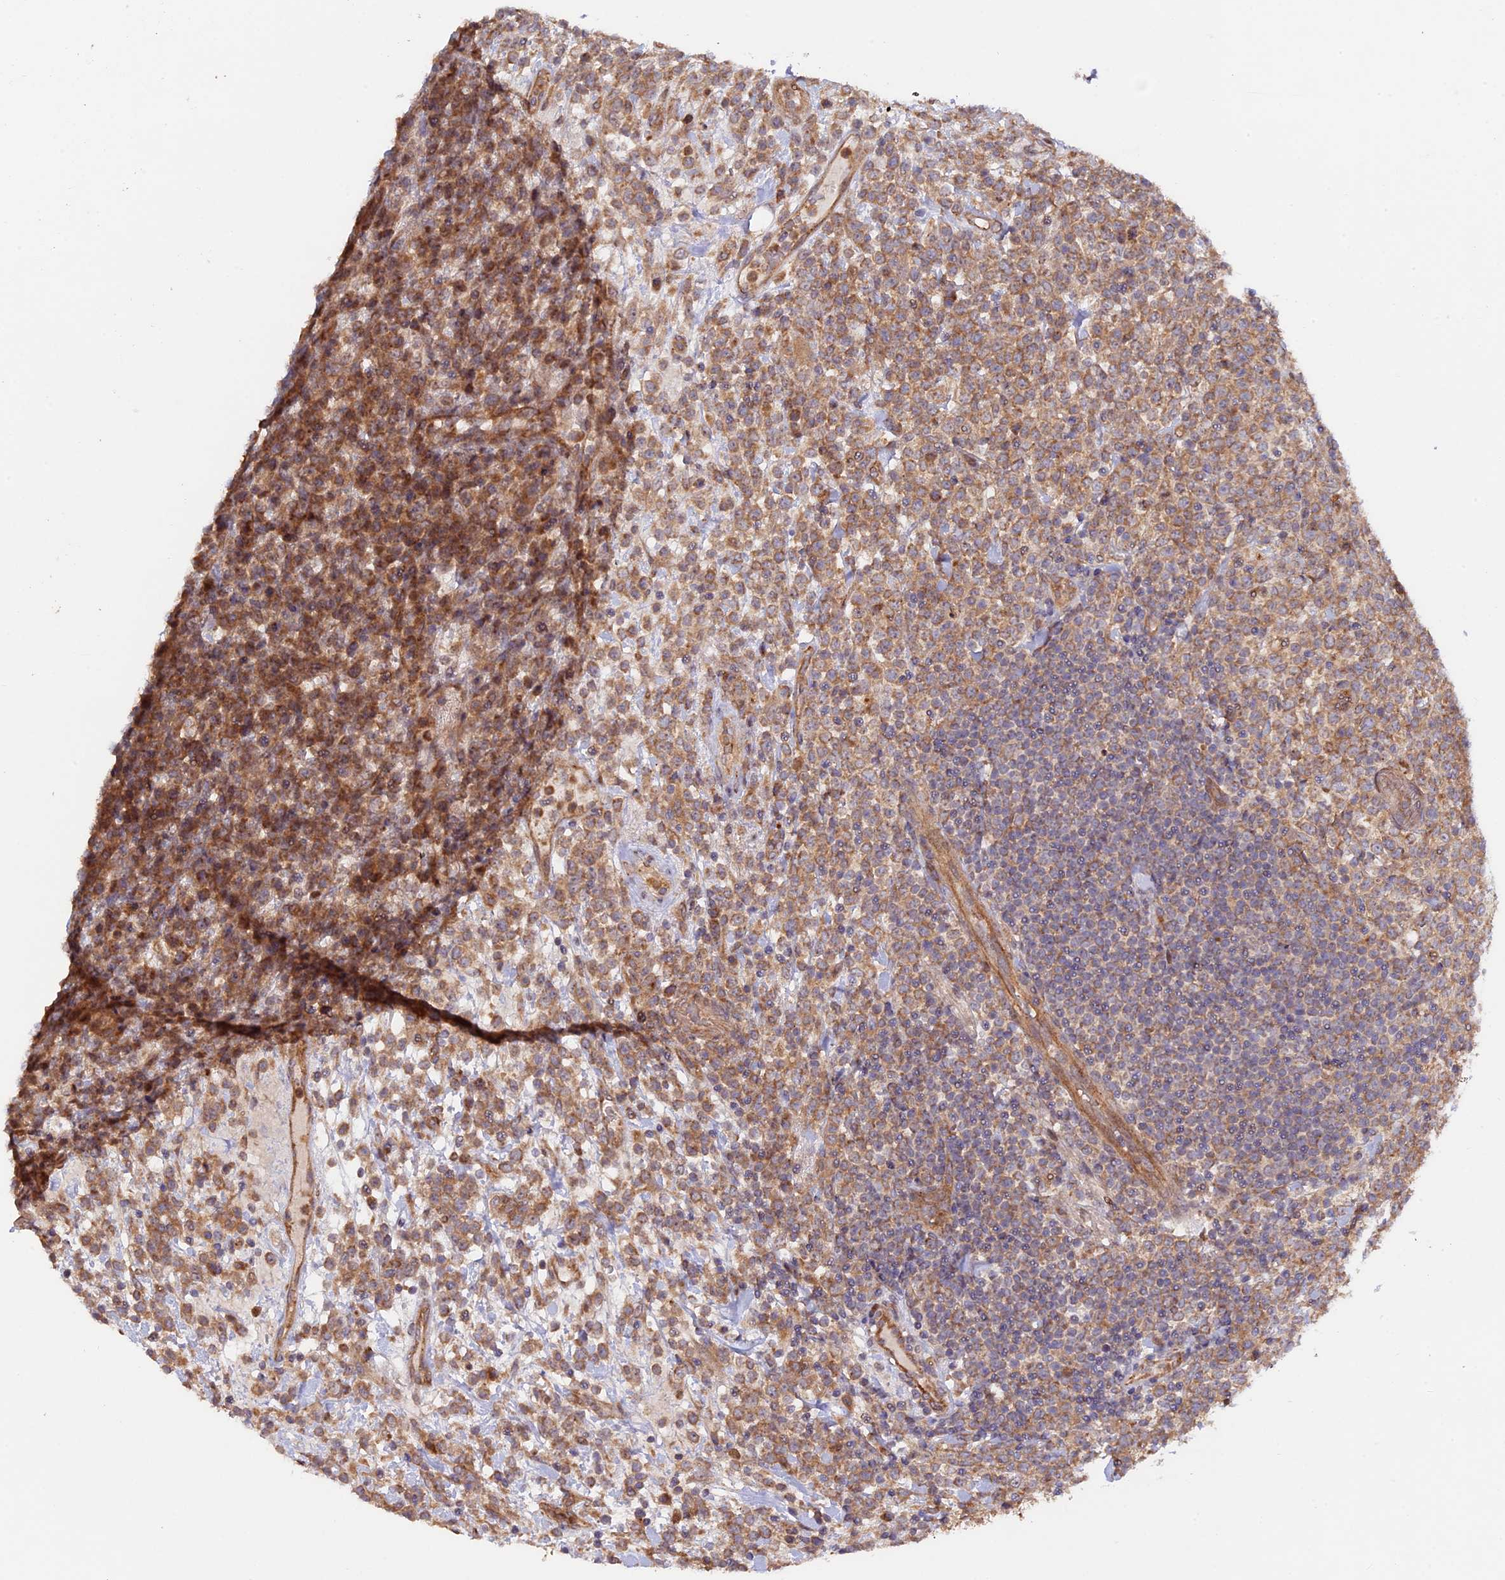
{"staining": {"intensity": "moderate", "quantity": ">75%", "location": "cytoplasmic/membranous"}, "tissue": "lymphoma", "cell_type": "Tumor cells", "image_type": "cancer", "snomed": [{"axis": "morphology", "description": "Malignant lymphoma, non-Hodgkin's type, High grade"}, {"axis": "topography", "description": "Colon"}], "caption": "This micrograph demonstrates IHC staining of high-grade malignant lymphoma, non-Hodgkin's type, with medium moderate cytoplasmic/membranous staining in approximately >75% of tumor cells.", "gene": "FERMT1", "patient": {"sex": "female", "age": 53}}